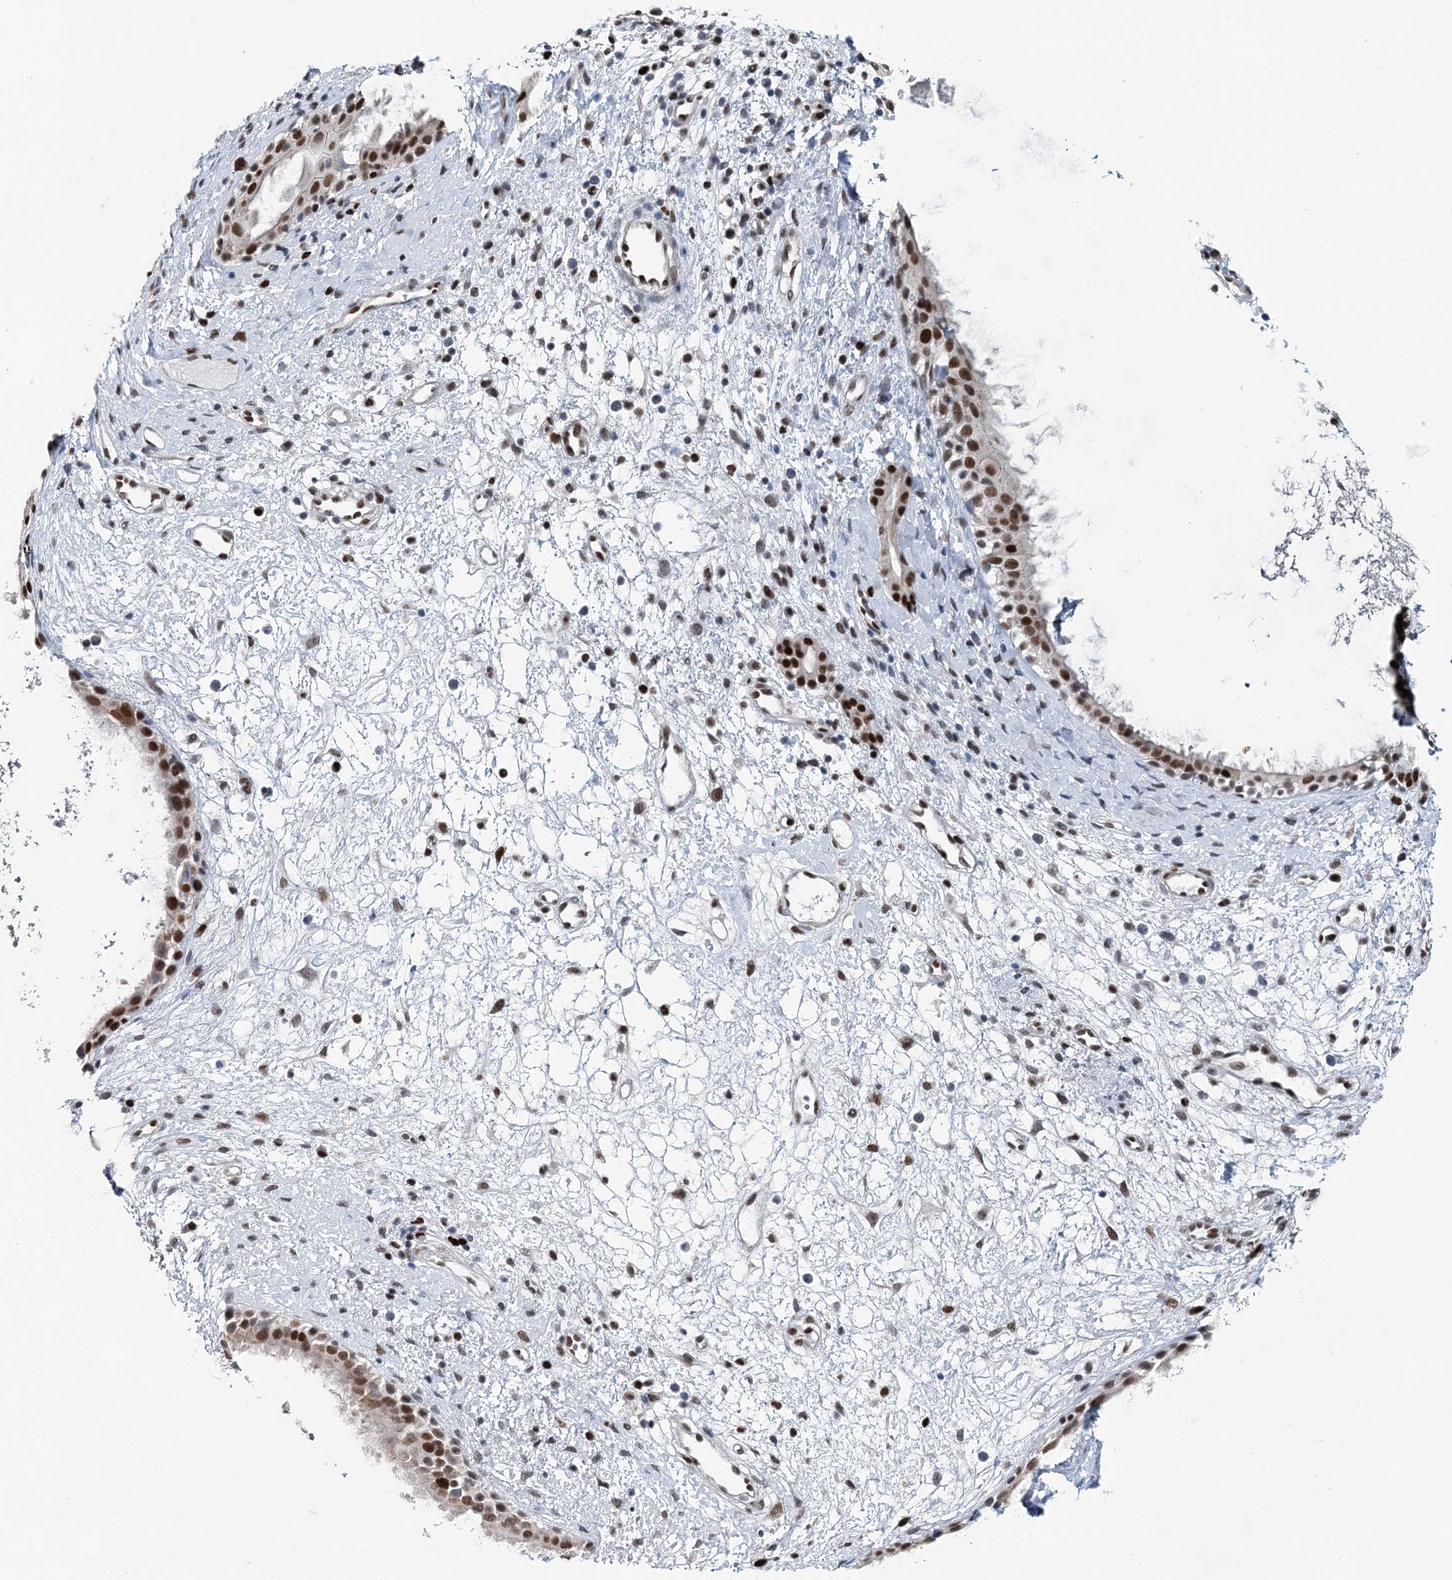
{"staining": {"intensity": "strong", "quantity": ">75%", "location": "nuclear"}, "tissue": "nasopharynx", "cell_type": "Respiratory epithelial cells", "image_type": "normal", "snomed": [{"axis": "morphology", "description": "Normal tissue, NOS"}, {"axis": "topography", "description": "Nasopharynx"}], "caption": "A micrograph showing strong nuclear expression in approximately >75% of respiratory epithelial cells in benign nasopharynx, as visualized by brown immunohistochemical staining.", "gene": "HAT1", "patient": {"sex": "male", "age": 22}}